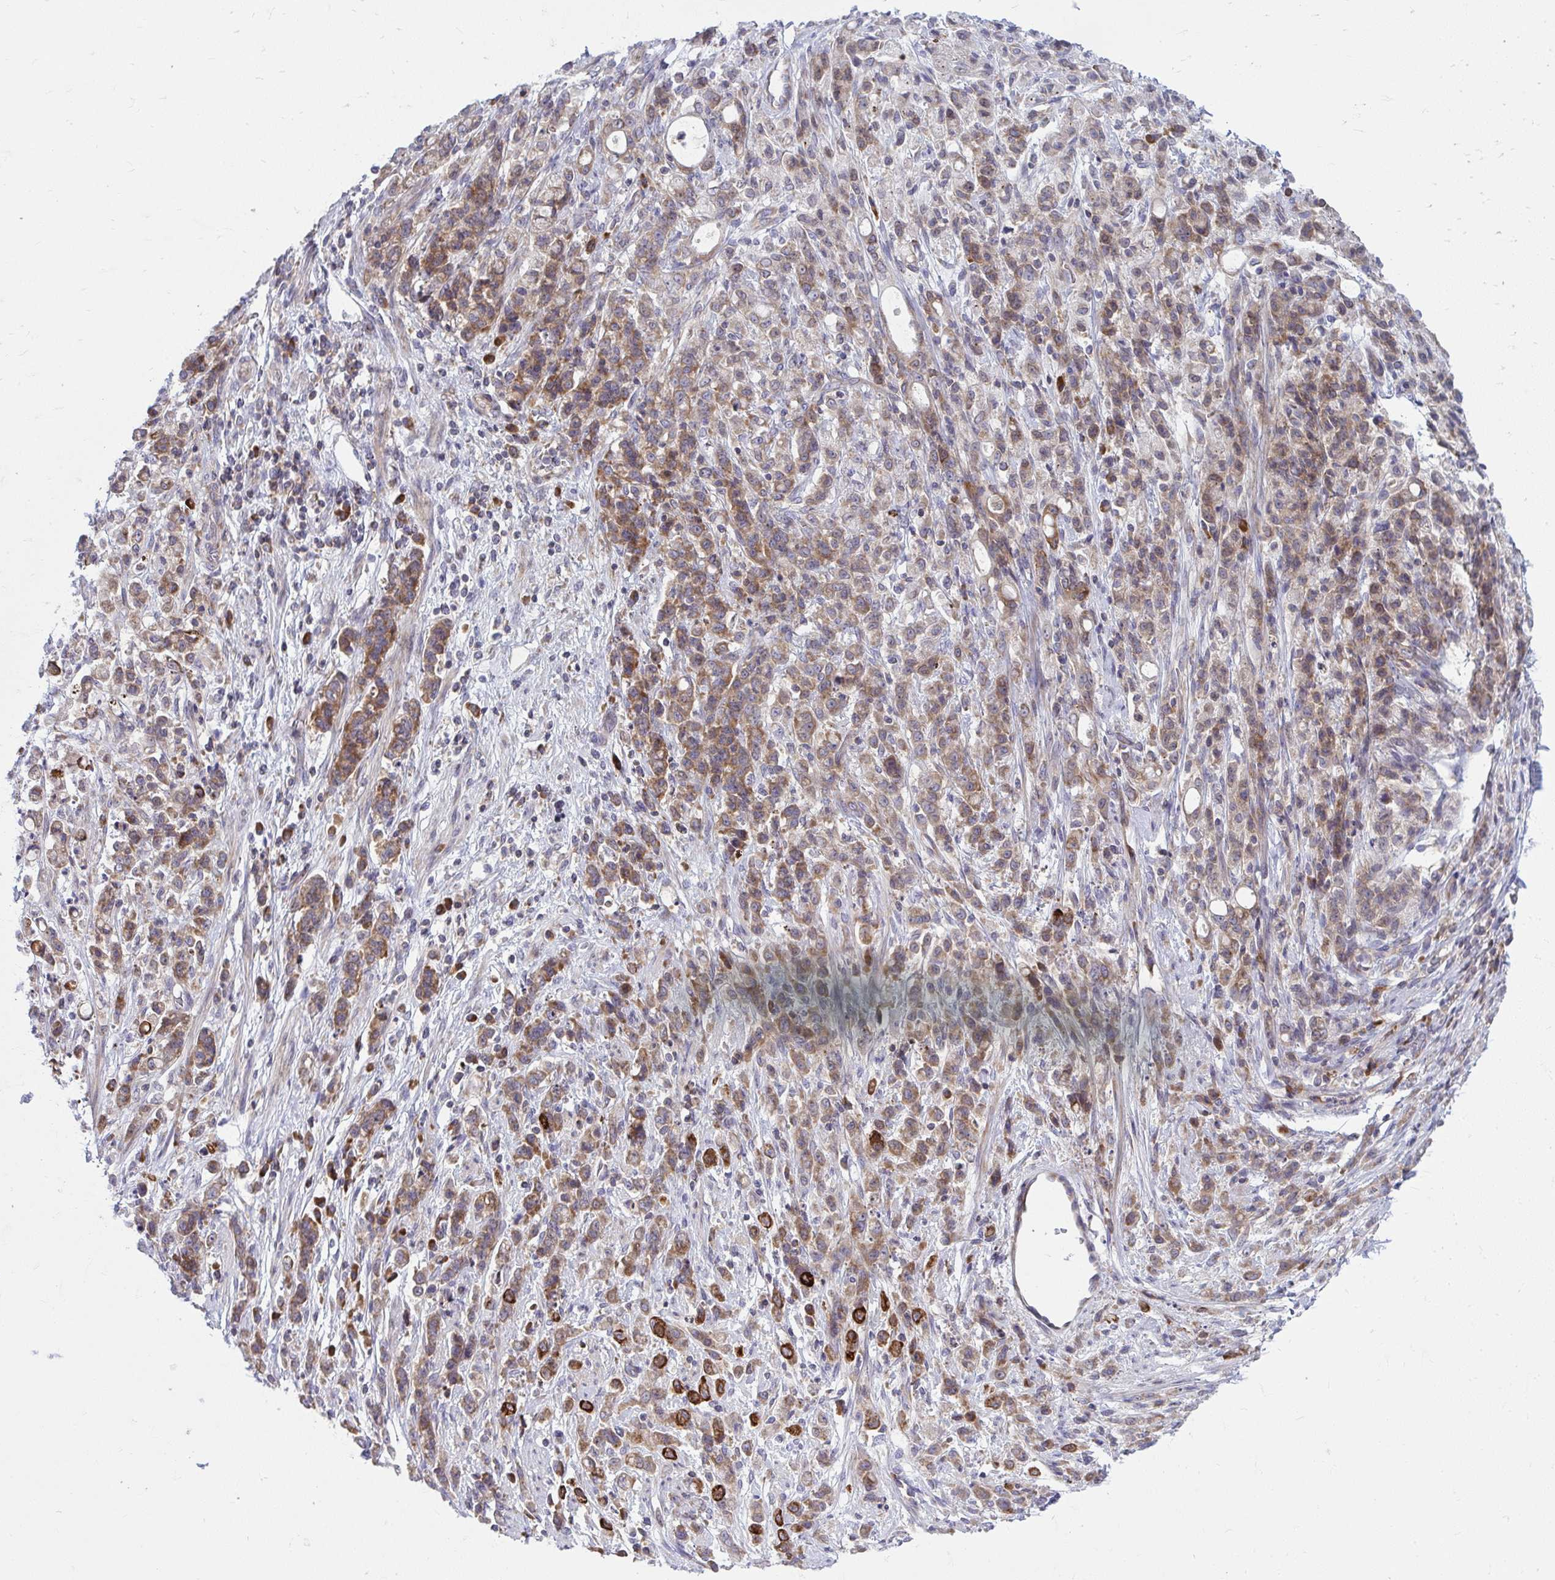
{"staining": {"intensity": "moderate", "quantity": ">75%", "location": "cytoplasmic/membranous"}, "tissue": "stomach cancer", "cell_type": "Tumor cells", "image_type": "cancer", "snomed": [{"axis": "morphology", "description": "Adenocarcinoma, NOS"}, {"axis": "topography", "description": "Stomach"}], "caption": "Stomach cancer stained for a protein reveals moderate cytoplasmic/membranous positivity in tumor cells.", "gene": "GFPT2", "patient": {"sex": "female", "age": 60}}